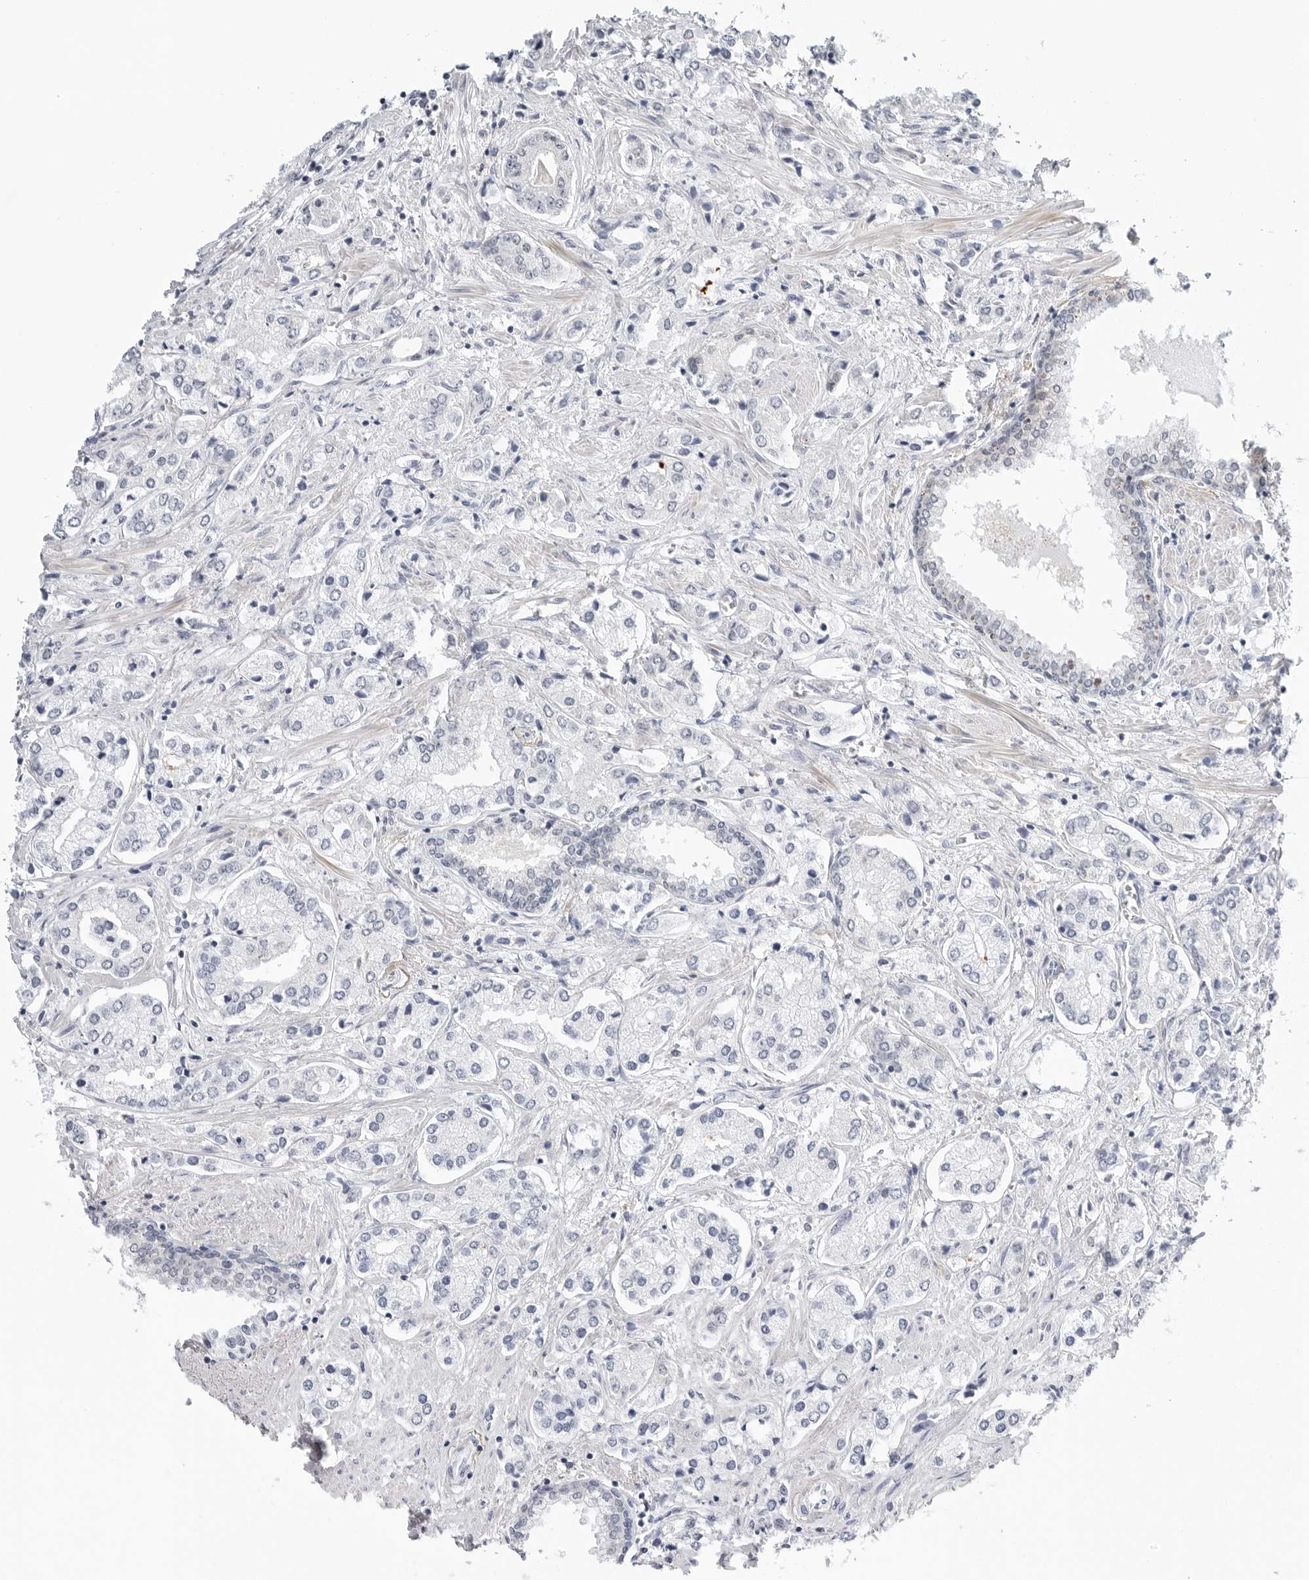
{"staining": {"intensity": "negative", "quantity": "none", "location": "none"}, "tissue": "prostate cancer", "cell_type": "Tumor cells", "image_type": "cancer", "snomed": [{"axis": "morphology", "description": "Adenocarcinoma, High grade"}, {"axis": "topography", "description": "Prostate"}], "caption": "Immunohistochemistry image of human high-grade adenocarcinoma (prostate) stained for a protein (brown), which exhibits no expression in tumor cells.", "gene": "MAP2K5", "patient": {"sex": "male", "age": 66}}